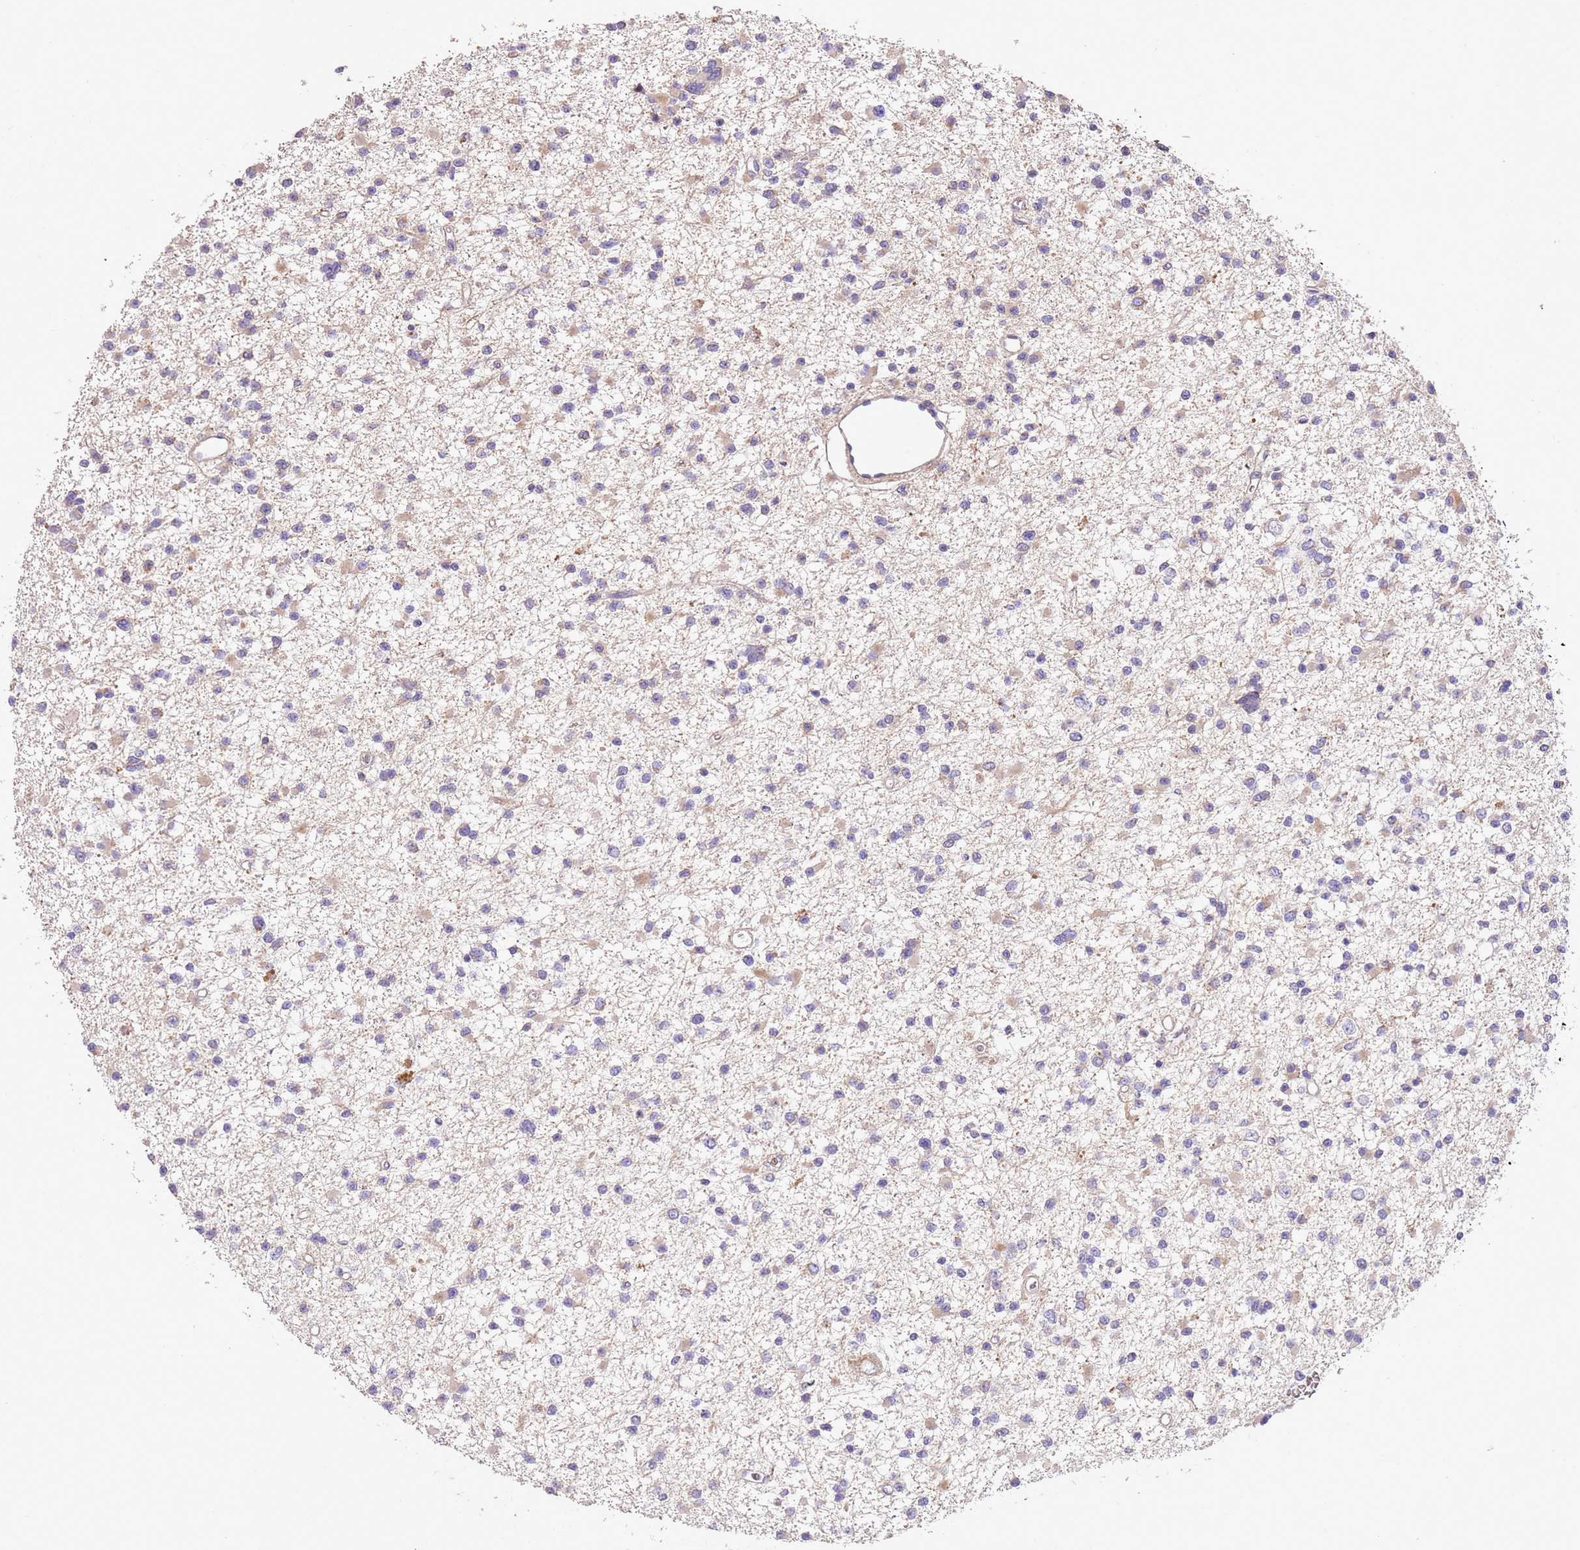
{"staining": {"intensity": "weak", "quantity": "<25%", "location": "cytoplasmic/membranous"}, "tissue": "glioma", "cell_type": "Tumor cells", "image_type": "cancer", "snomed": [{"axis": "morphology", "description": "Glioma, malignant, Low grade"}, {"axis": "topography", "description": "Brain"}], "caption": "Tumor cells show no significant positivity in malignant glioma (low-grade).", "gene": "PIGA", "patient": {"sex": "female", "age": 22}}